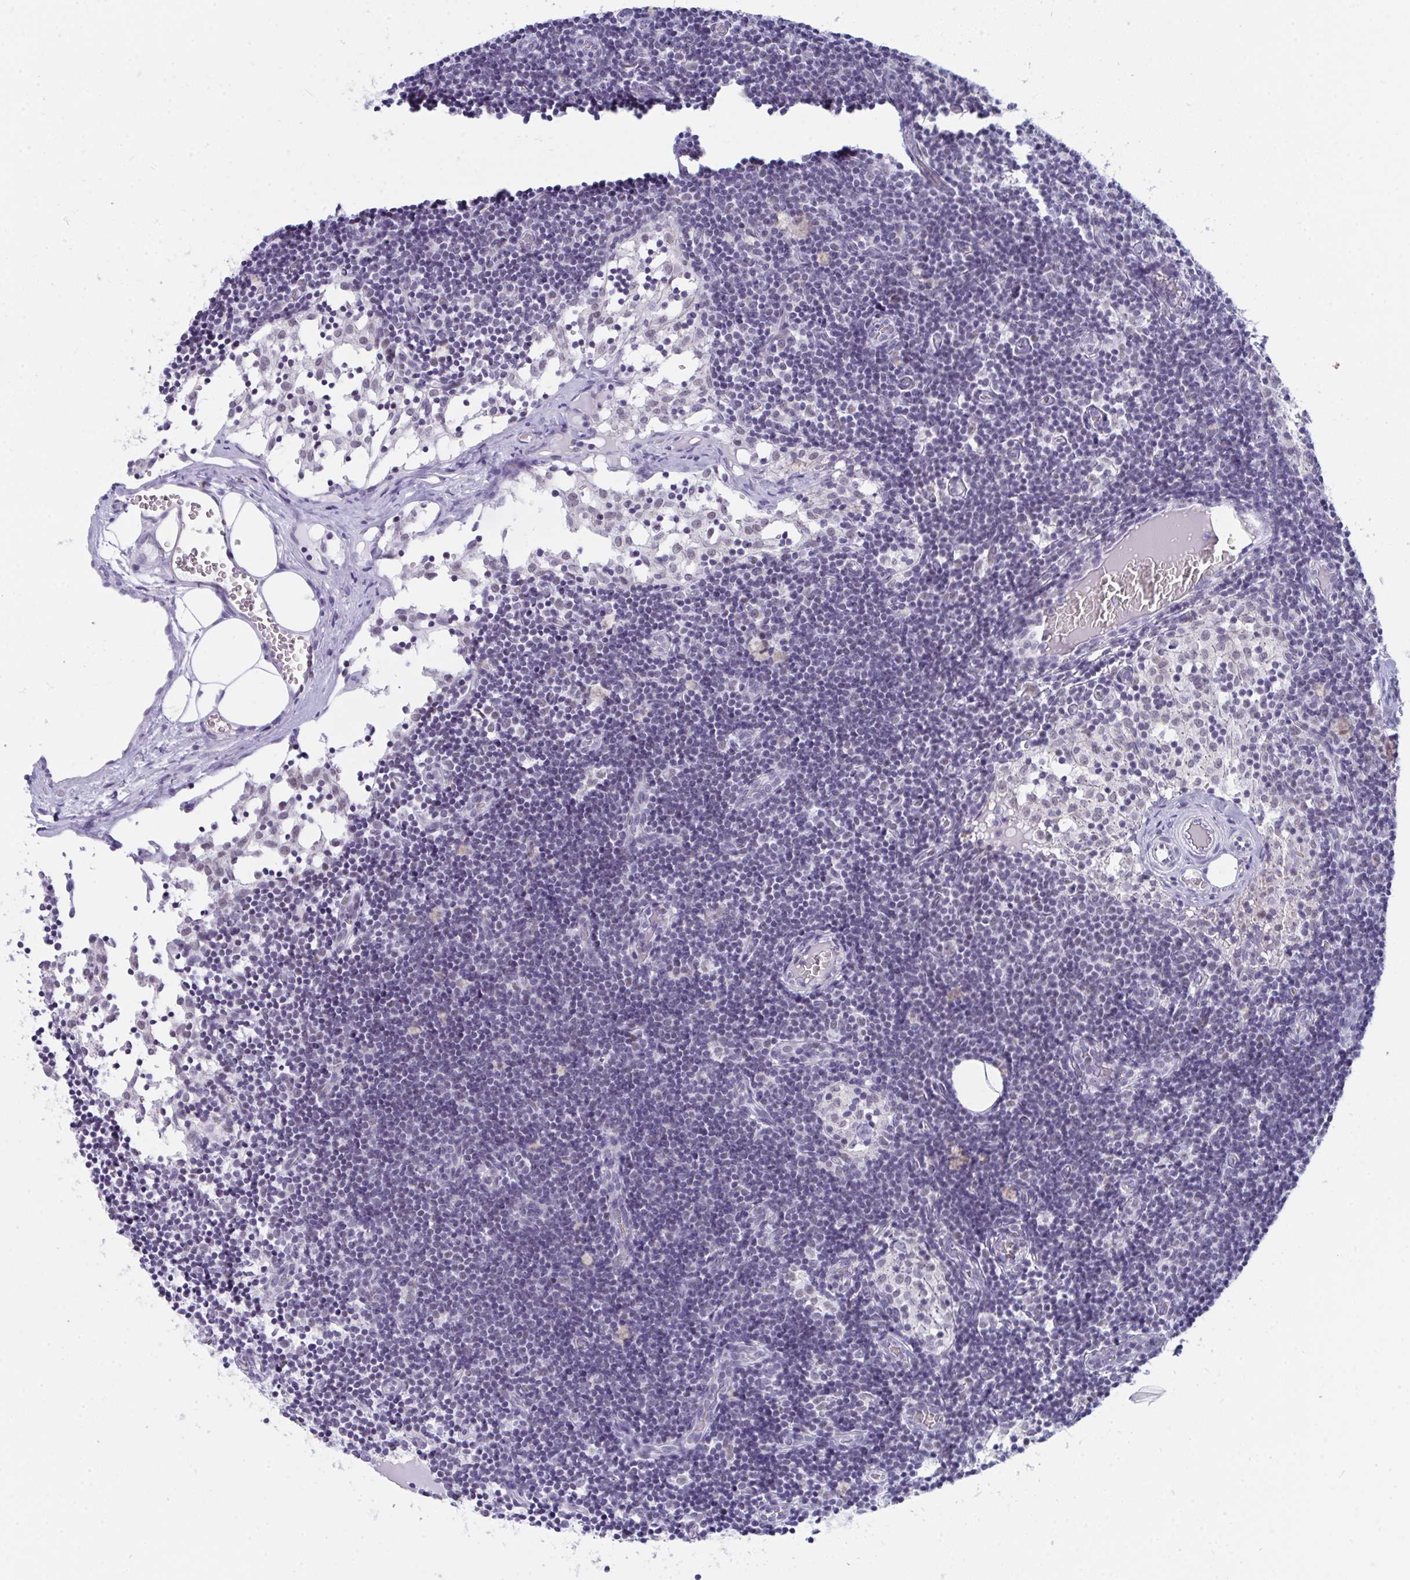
{"staining": {"intensity": "negative", "quantity": "none", "location": "none"}, "tissue": "lymph node", "cell_type": "Germinal center cells", "image_type": "normal", "snomed": [{"axis": "morphology", "description": "Normal tissue, NOS"}, {"axis": "topography", "description": "Lymph node"}], "caption": "Lymph node stained for a protein using immunohistochemistry (IHC) exhibits no staining germinal center cells.", "gene": "CDK13", "patient": {"sex": "female", "age": 31}}